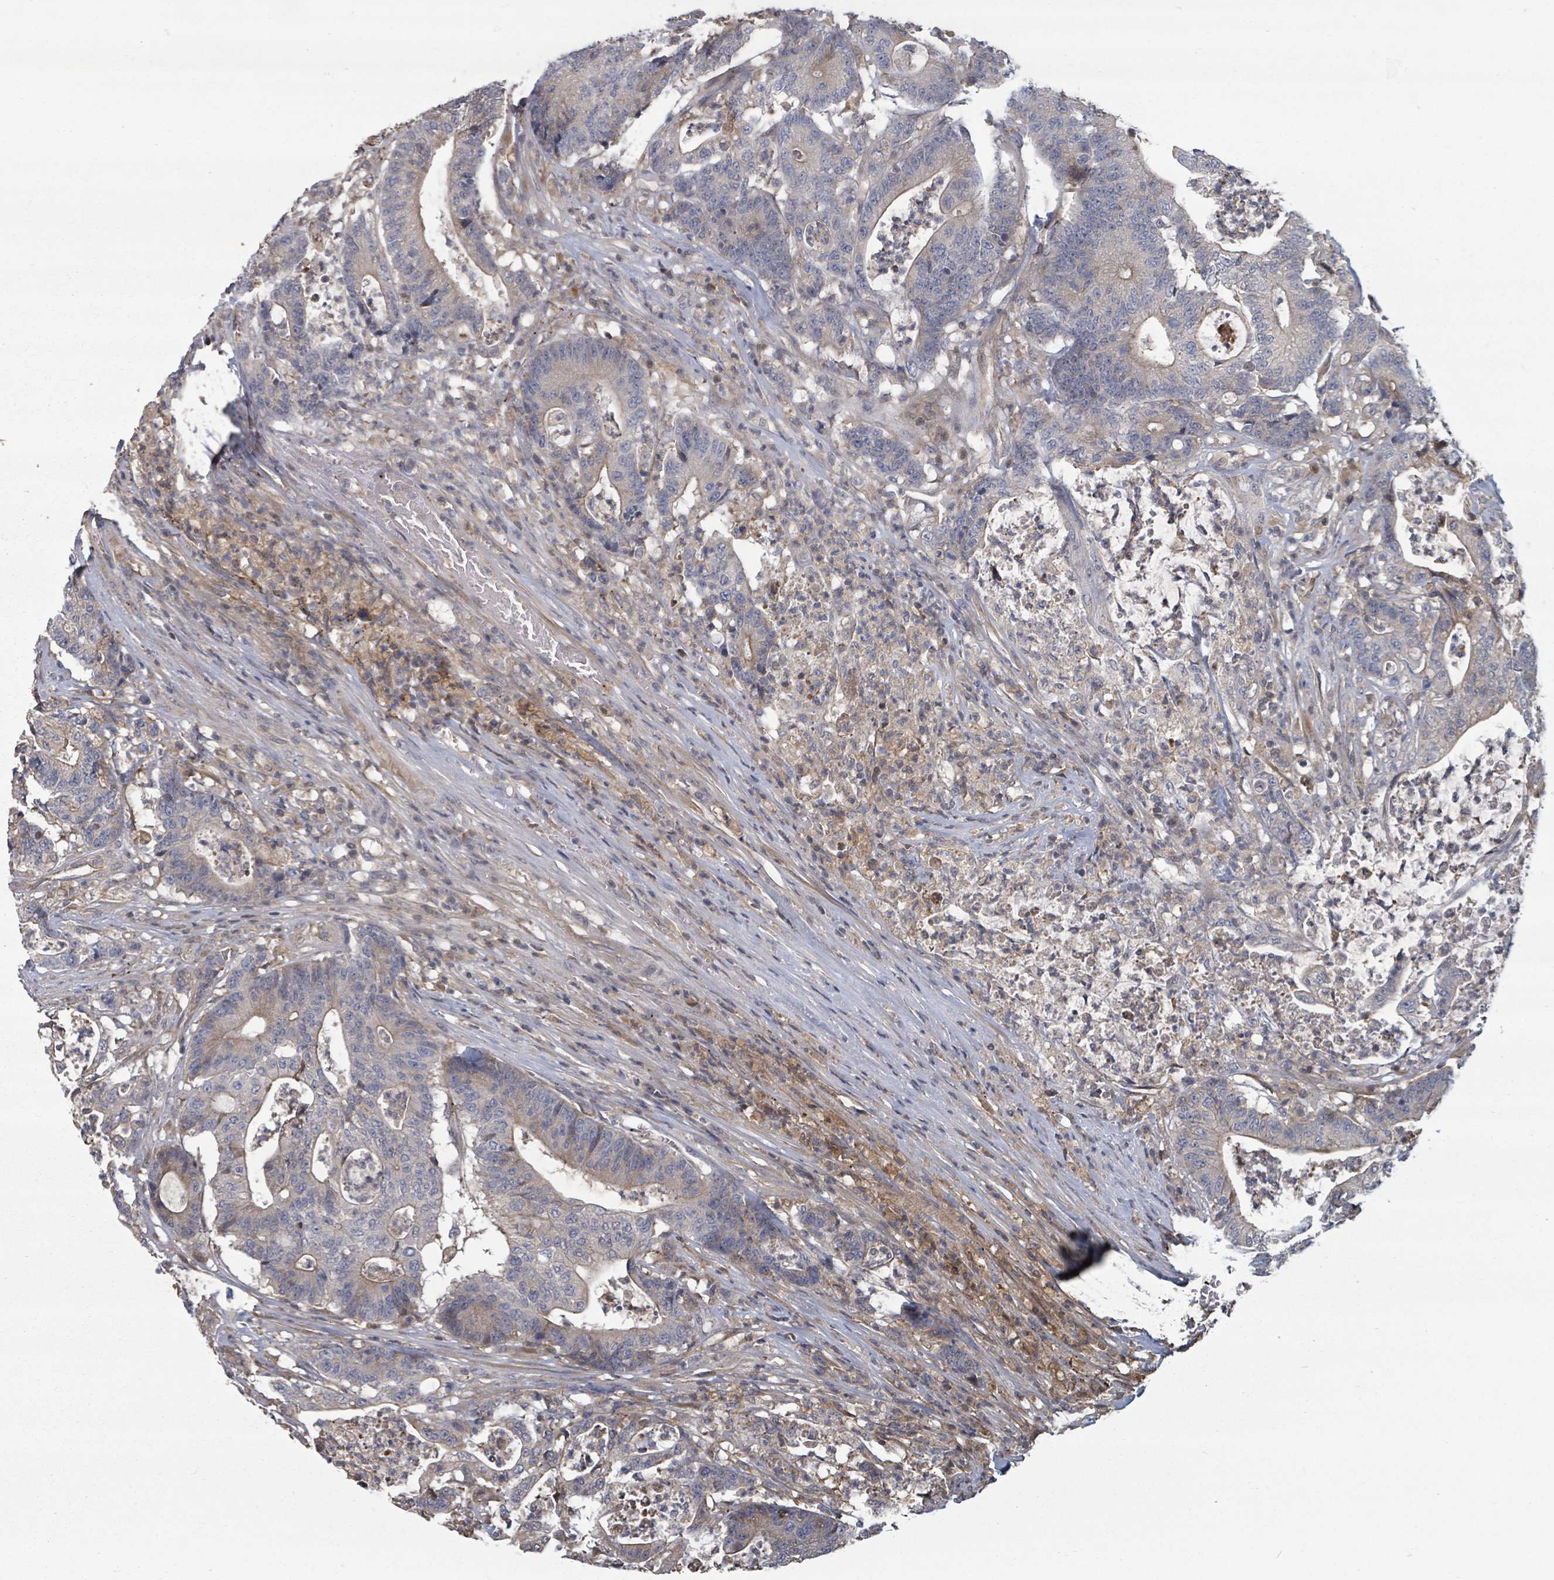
{"staining": {"intensity": "weak", "quantity": "<25%", "location": "cytoplasmic/membranous"}, "tissue": "colorectal cancer", "cell_type": "Tumor cells", "image_type": "cancer", "snomed": [{"axis": "morphology", "description": "Adenocarcinoma, NOS"}, {"axis": "topography", "description": "Colon"}], "caption": "There is no significant positivity in tumor cells of colorectal cancer (adenocarcinoma). (DAB (3,3'-diaminobenzidine) immunohistochemistry with hematoxylin counter stain).", "gene": "GABBR1", "patient": {"sex": "female", "age": 84}}